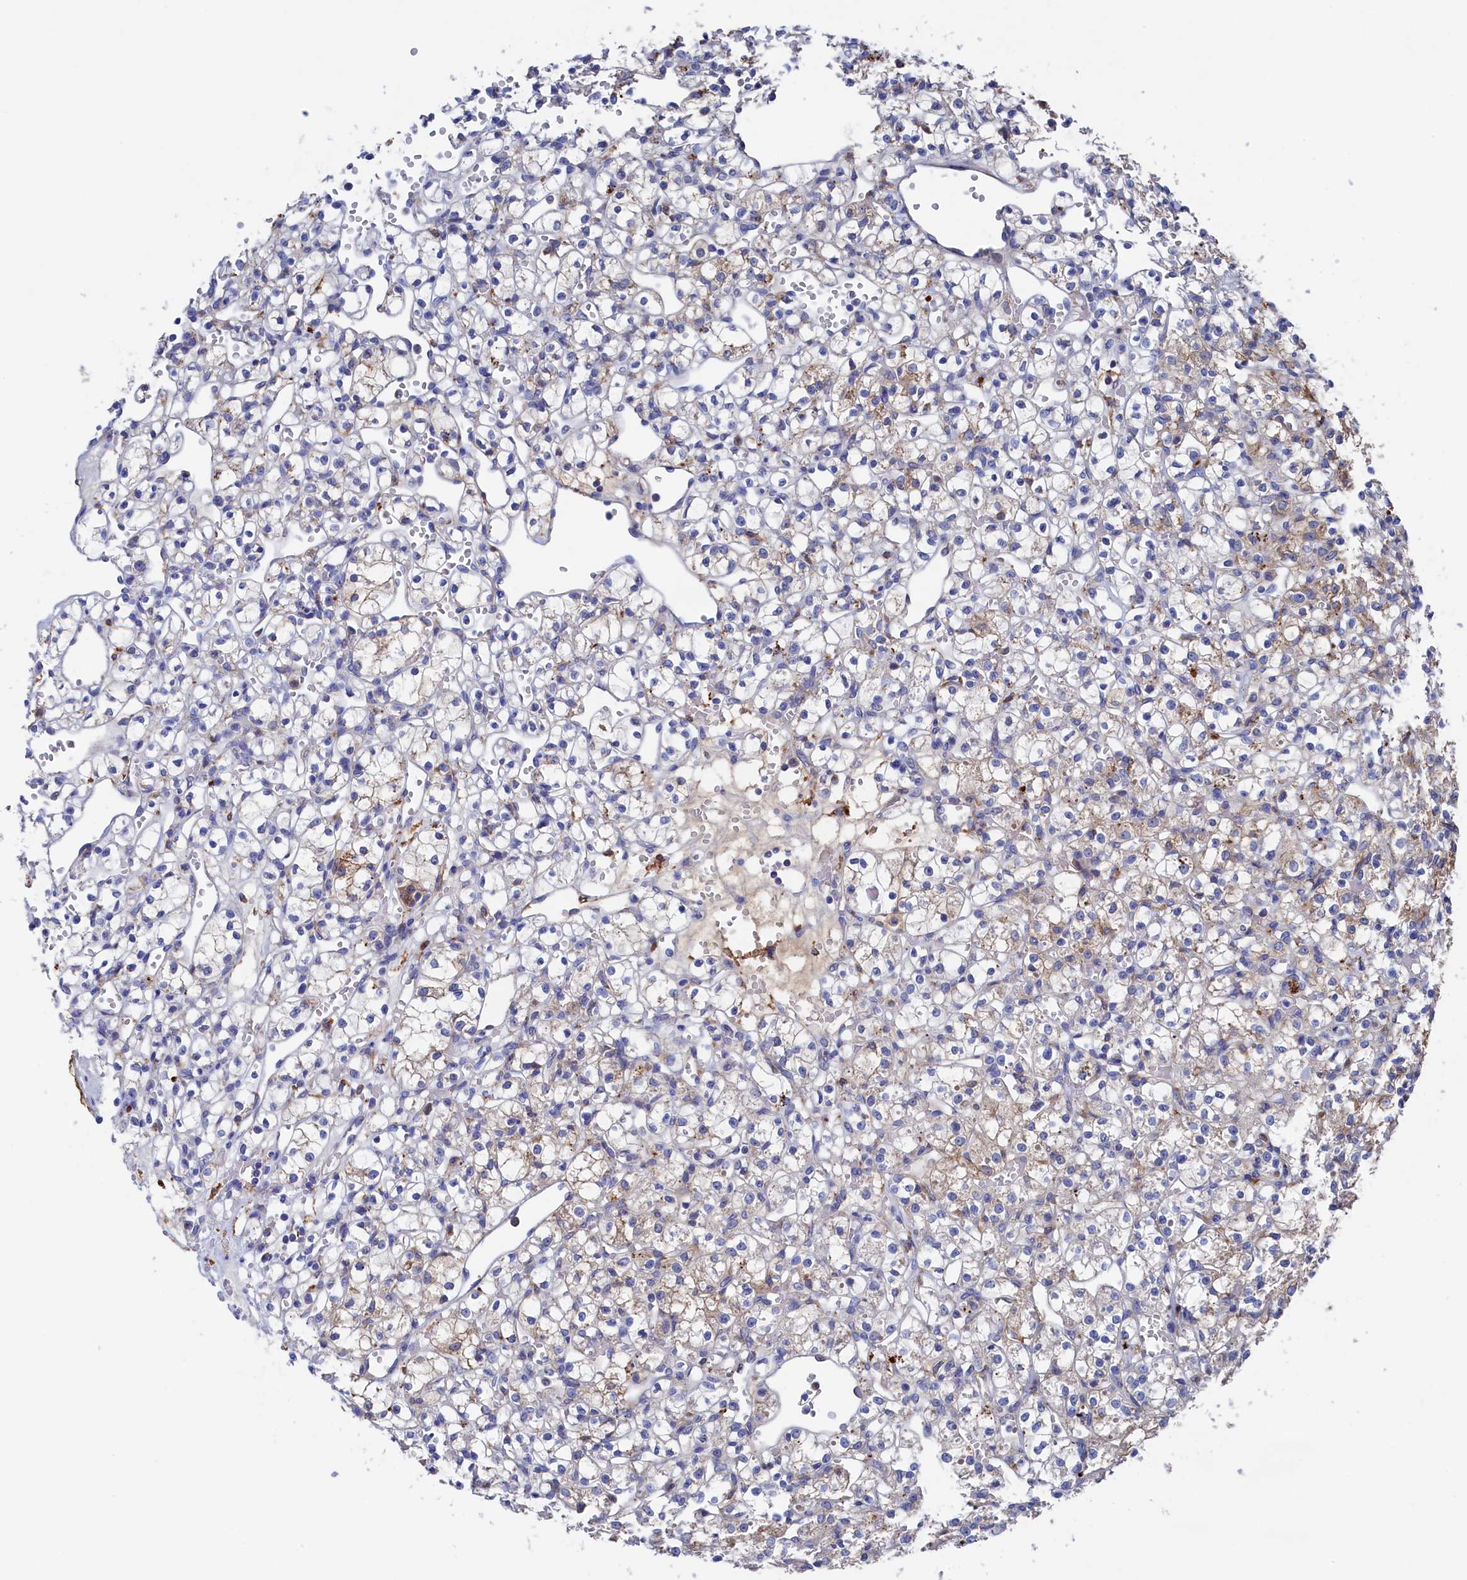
{"staining": {"intensity": "moderate", "quantity": "<25%", "location": "cytoplasmic/membranous"}, "tissue": "renal cancer", "cell_type": "Tumor cells", "image_type": "cancer", "snomed": [{"axis": "morphology", "description": "Adenocarcinoma, NOS"}, {"axis": "topography", "description": "Kidney"}], "caption": "Renal cancer (adenocarcinoma) tissue exhibits moderate cytoplasmic/membranous positivity in approximately <25% of tumor cells", "gene": "C12orf73", "patient": {"sex": "female", "age": 59}}